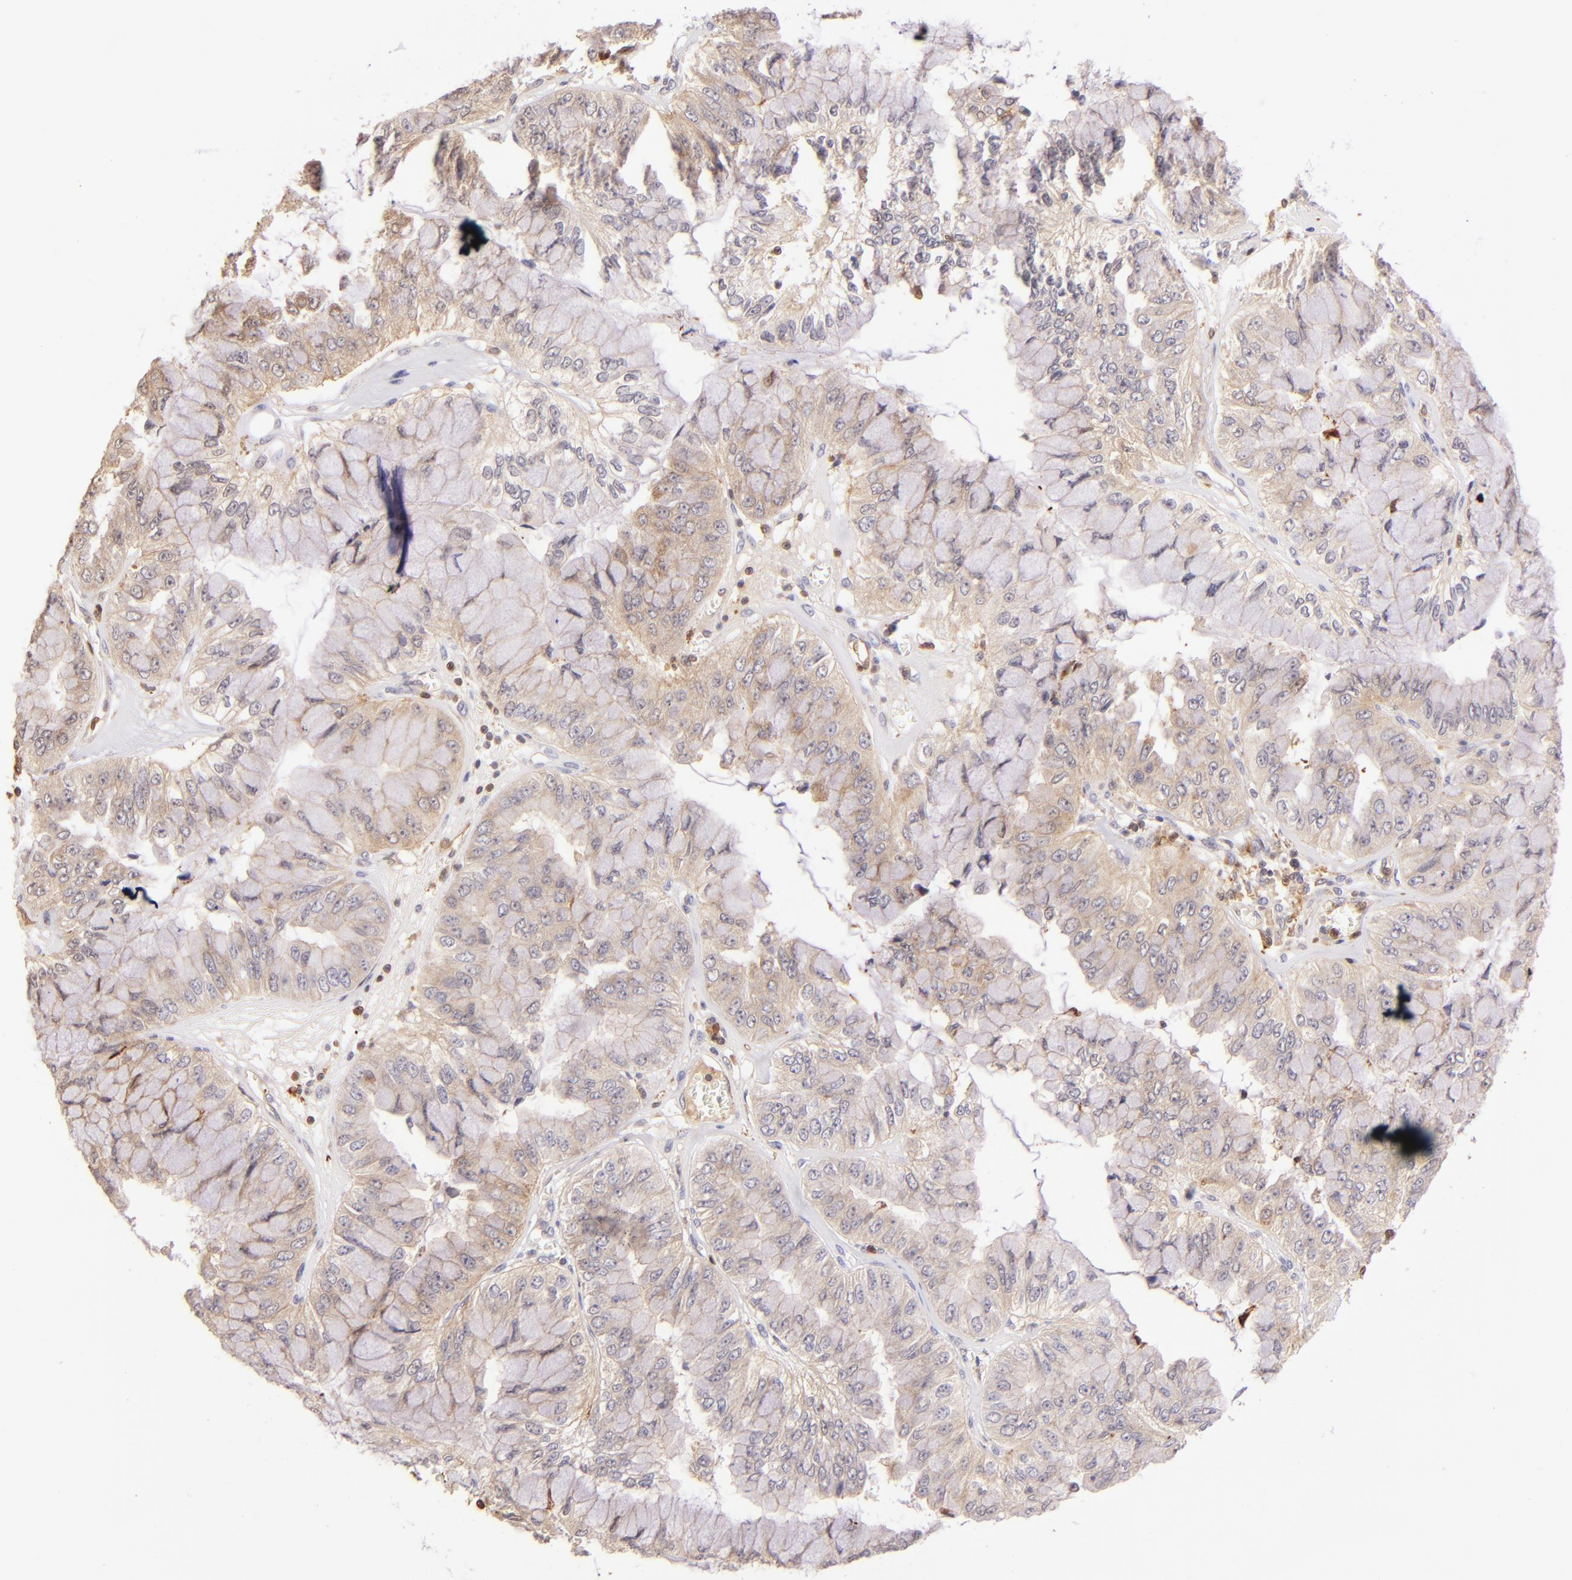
{"staining": {"intensity": "weak", "quantity": ">75%", "location": "cytoplasmic/membranous"}, "tissue": "liver cancer", "cell_type": "Tumor cells", "image_type": "cancer", "snomed": [{"axis": "morphology", "description": "Cholangiocarcinoma"}, {"axis": "topography", "description": "Liver"}], "caption": "Liver cholangiocarcinoma stained with DAB (3,3'-diaminobenzidine) IHC reveals low levels of weak cytoplasmic/membranous expression in about >75% of tumor cells.", "gene": "BTK", "patient": {"sex": "female", "age": 79}}